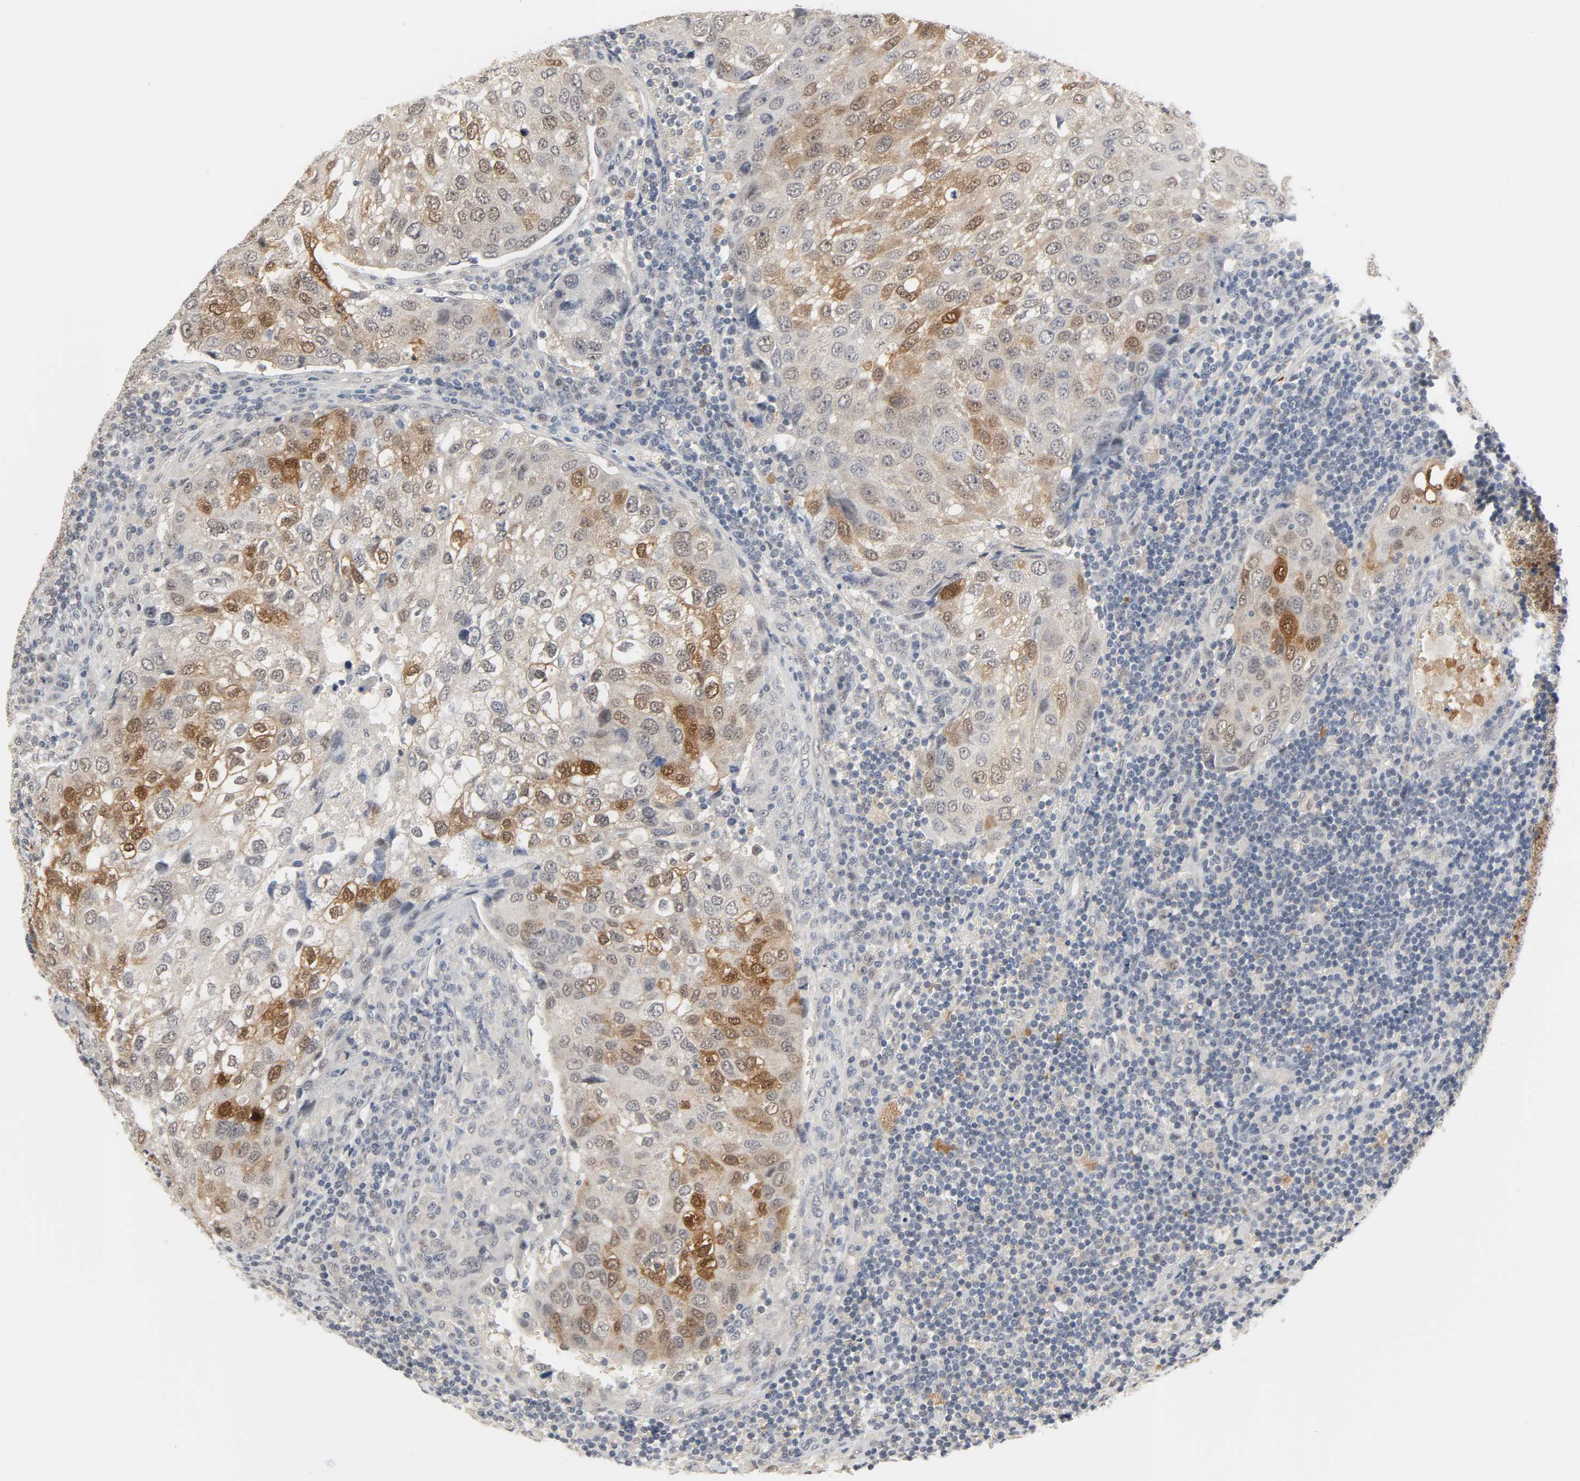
{"staining": {"intensity": "moderate", "quantity": "<25%", "location": "cytoplasmic/membranous,nuclear"}, "tissue": "urothelial cancer", "cell_type": "Tumor cells", "image_type": "cancer", "snomed": [{"axis": "morphology", "description": "Urothelial carcinoma, High grade"}, {"axis": "topography", "description": "Lymph node"}, {"axis": "topography", "description": "Urinary bladder"}], "caption": "A low amount of moderate cytoplasmic/membranous and nuclear staining is seen in approximately <25% of tumor cells in urothelial cancer tissue. The staining was performed using DAB (3,3'-diaminobenzidine), with brown indicating positive protein expression. Nuclei are stained blue with hematoxylin.", "gene": "ACSS2", "patient": {"sex": "male", "age": 51}}